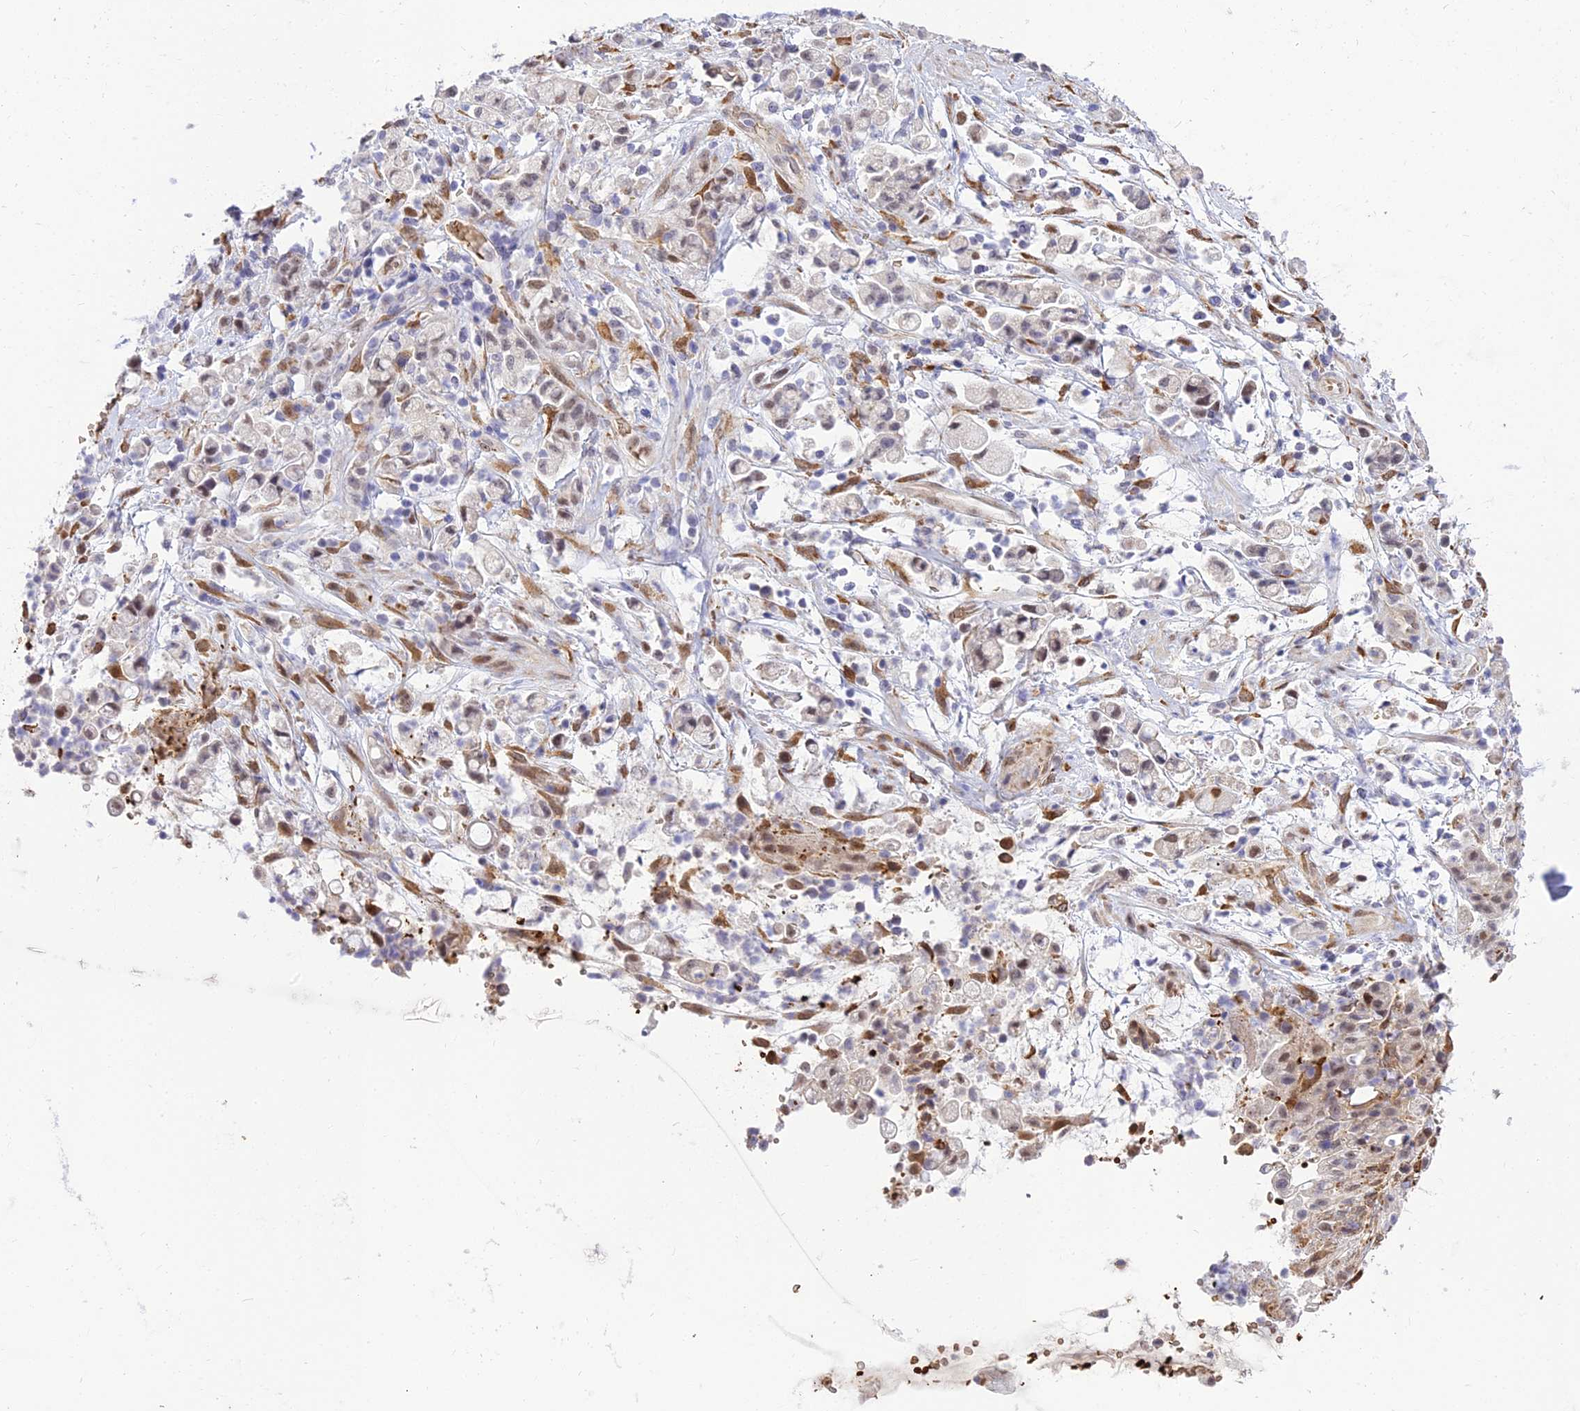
{"staining": {"intensity": "moderate", "quantity": "<25%", "location": "nuclear"}, "tissue": "stomach cancer", "cell_type": "Tumor cells", "image_type": "cancer", "snomed": [{"axis": "morphology", "description": "Adenocarcinoma, NOS"}, {"axis": "topography", "description": "Stomach"}], "caption": "Immunohistochemistry (DAB) staining of stomach cancer (adenocarcinoma) demonstrates moderate nuclear protein positivity in approximately <25% of tumor cells. The staining was performed using DAB (3,3'-diaminobenzidine), with brown indicating positive protein expression. Nuclei are stained blue with hematoxylin.", "gene": "BCL9", "patient": {"sex": "female", "age": 60}}